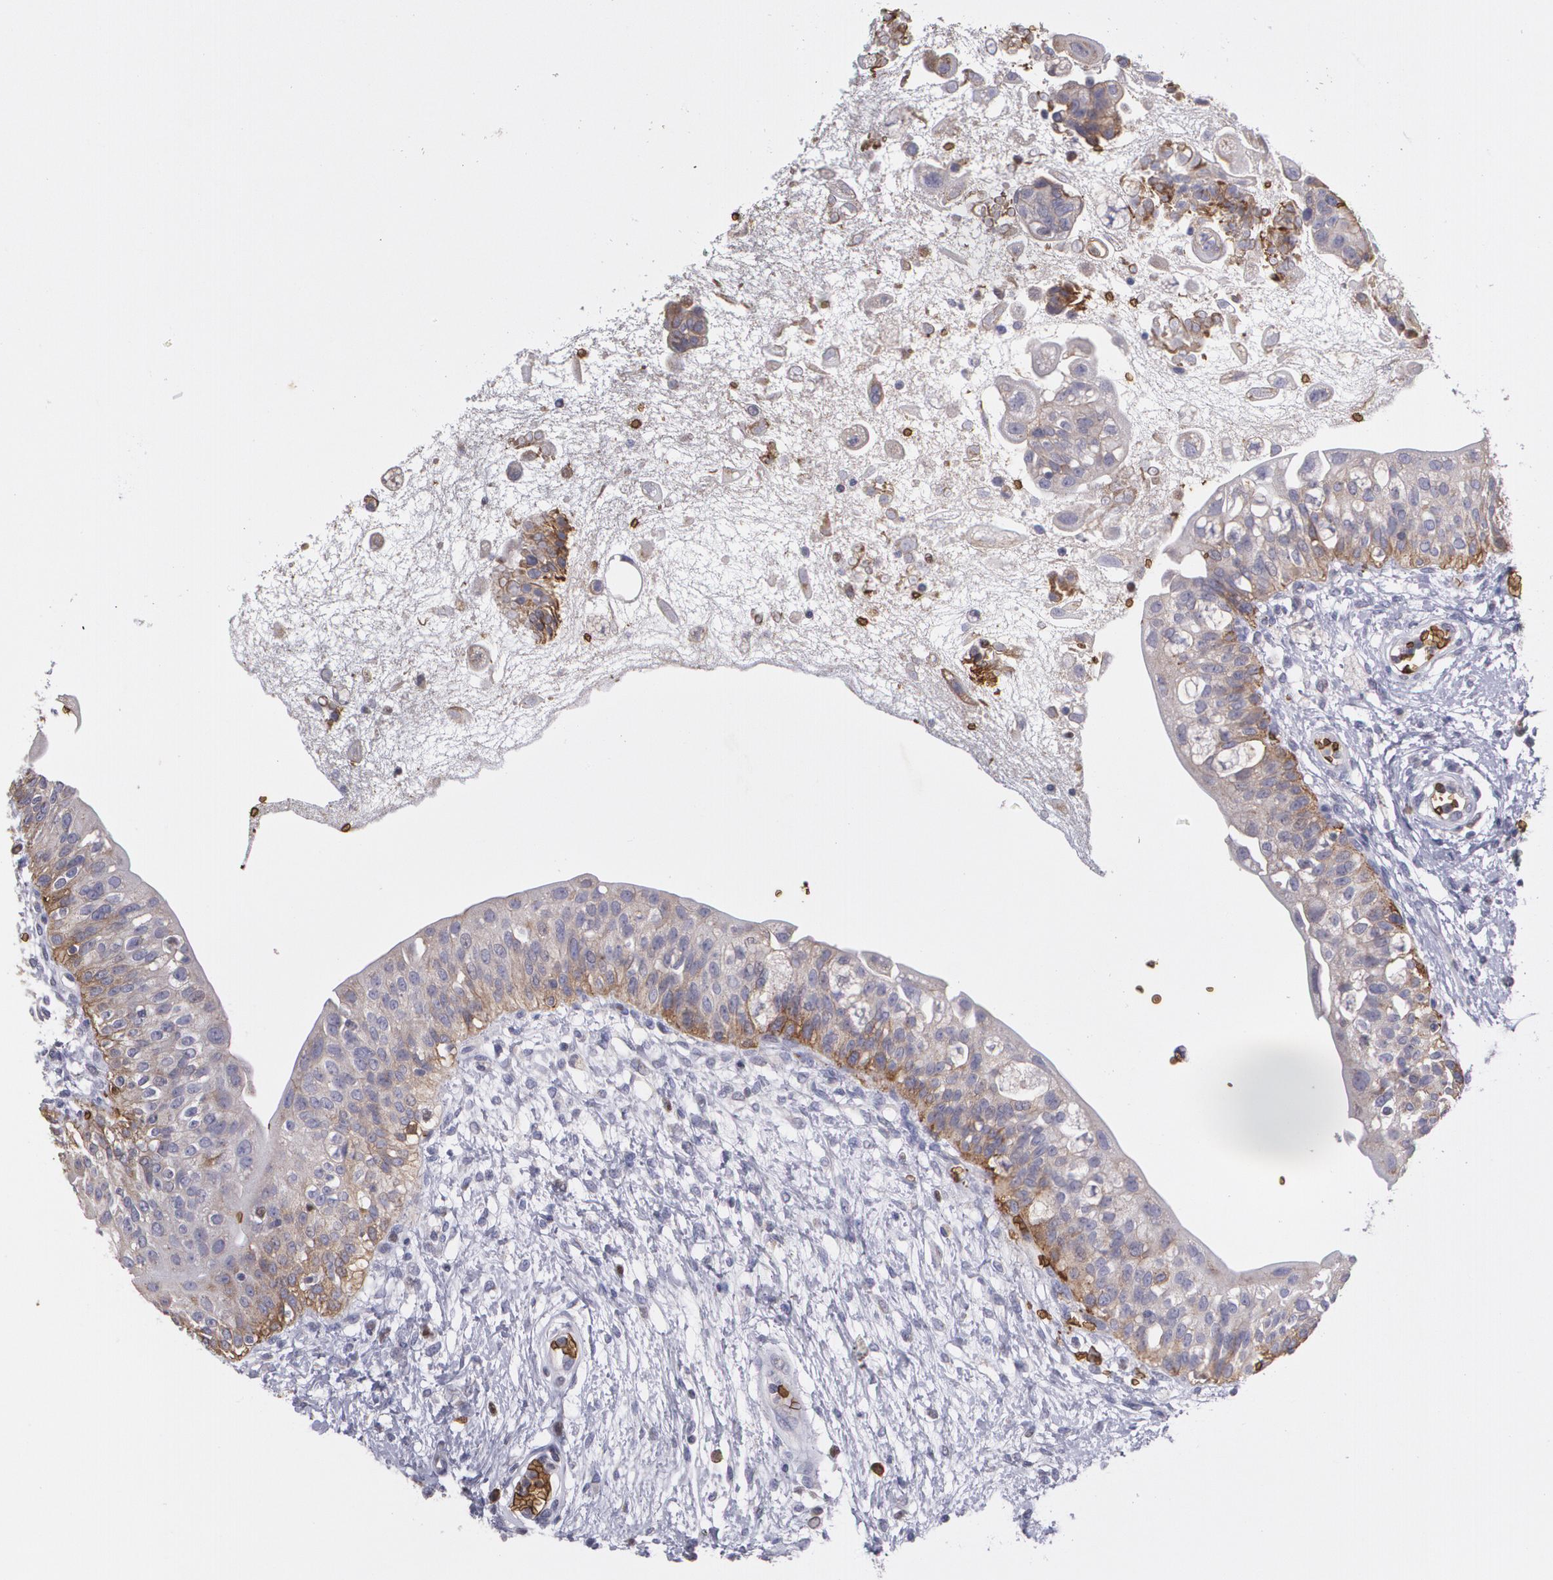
{"staining": {"intensity": "moderate", "quantity": ">75%", "location": "cytoplasmic/membranous"}, "tissue": "urinary bladder", "cell_type": "Urothelial cells", "image_type": "normal", "snomed": [{"axis": "morphology", "description": "Normal tissue, NOS"}, {"axis": "topography", "description": "Urinary bladder"}], "caption": "Immunohistochemistry histopathology image of benign urinary bladder: urinary bladder stained using immunohistochemistry (IHC) exhibits medium levels of moderate protein expression localized specifically in the cytoplasmic/membranous of urothelial cells, appearing as a cytoplasmic/membranous brown color.", "gene": "SLC2A1", "patient": {"sex": "female", "age": 55}}